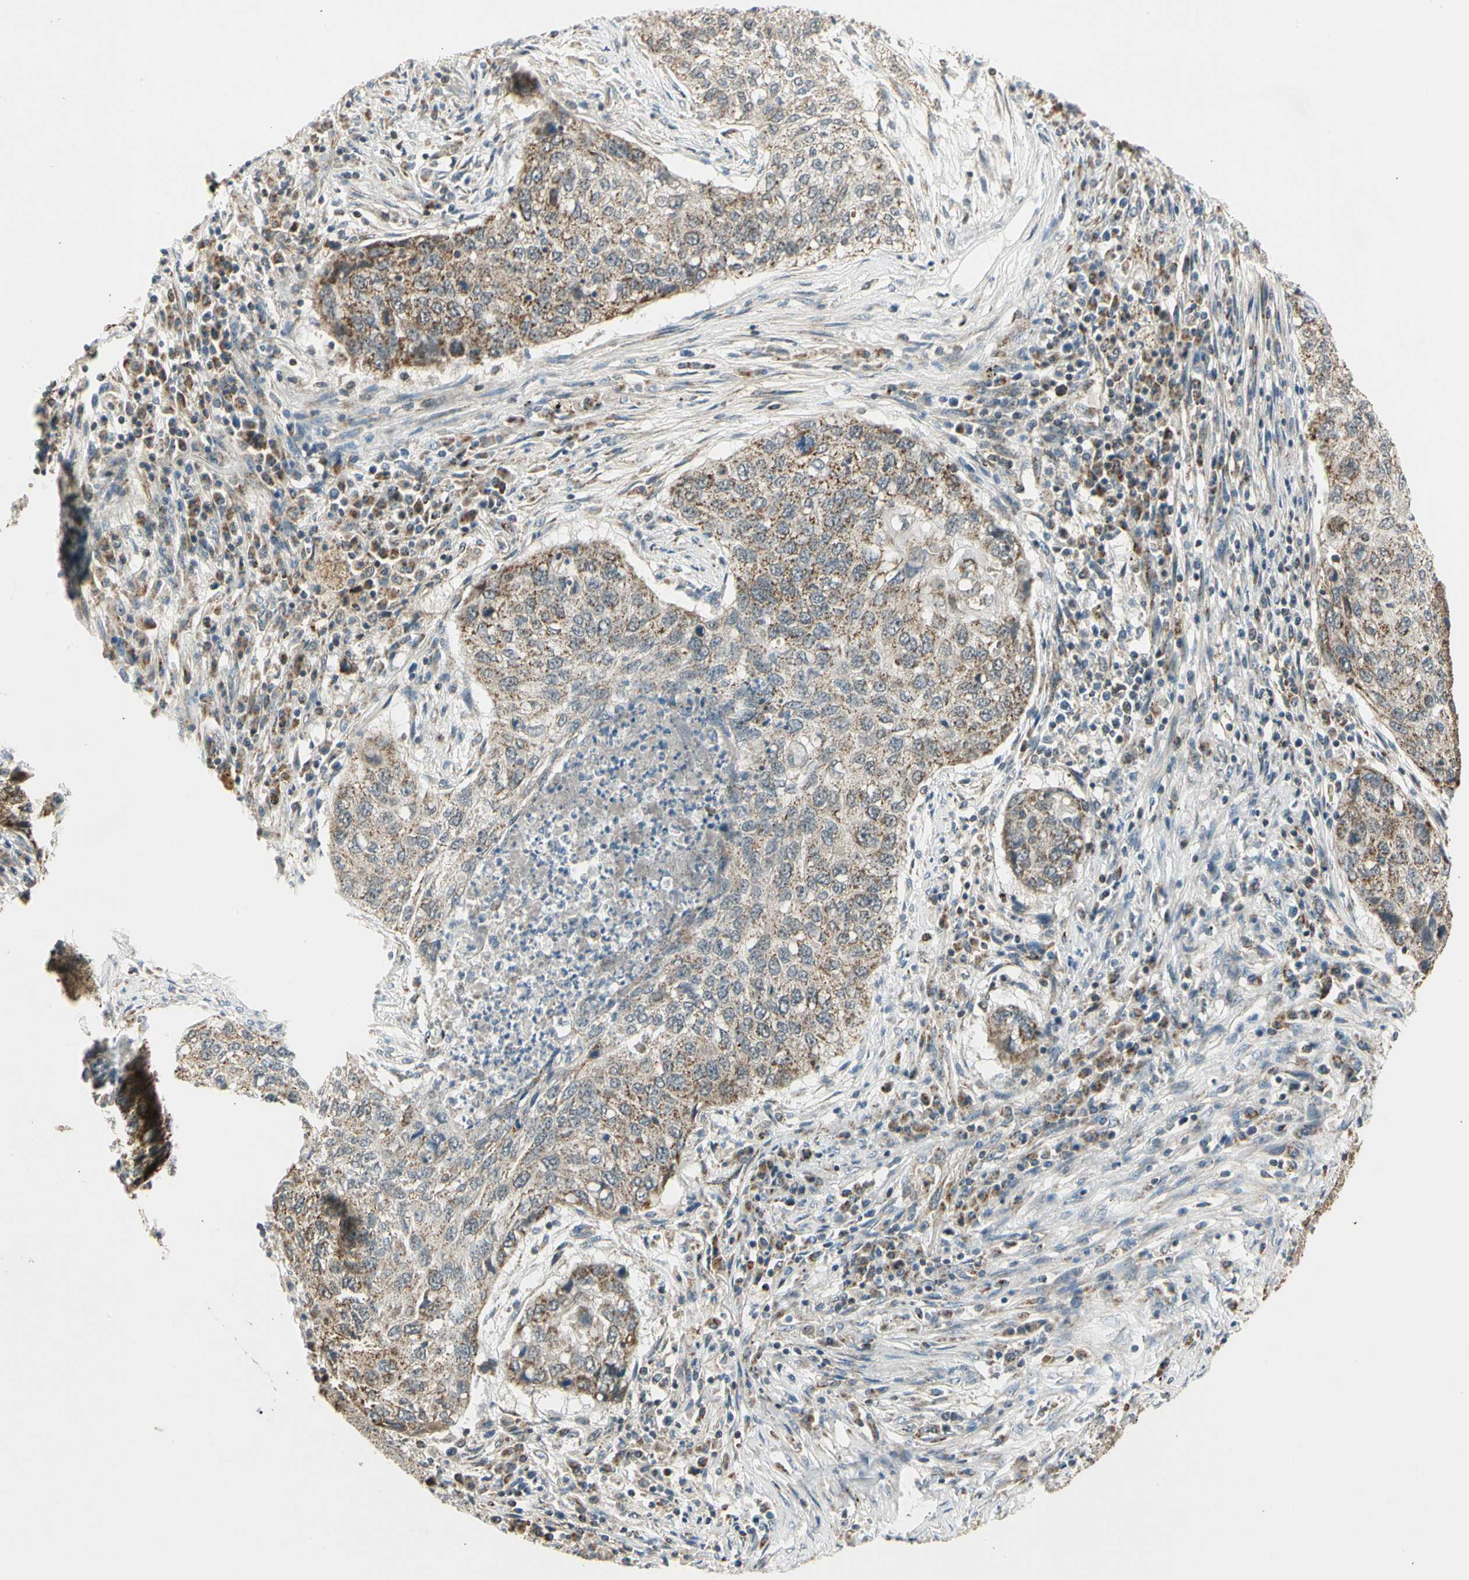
{"staining": {"intensity": "moderate", "quantity": ">75%", "location": "cytoplasmic/membranous"}, "tissue": "lung cancer", "cell_type": "Tumor cells", "image_type": "cancer", "snomed": [{"axis": "morphology", "description": "Squamous cell carcinoma, NOS"}, {"axis": "topography", "description": "Lung"}], "caption": "Immunohistochemistry (DAB (3,3'-diaminobenzidine)) staining of lung squamous cell carcinoma exhibits moderate cytoplasmic/membranous protein positivity in approximately >75% of tumor cells.", "gene": "KHDC4", "patient": {"sex": "female", "age": 63}}